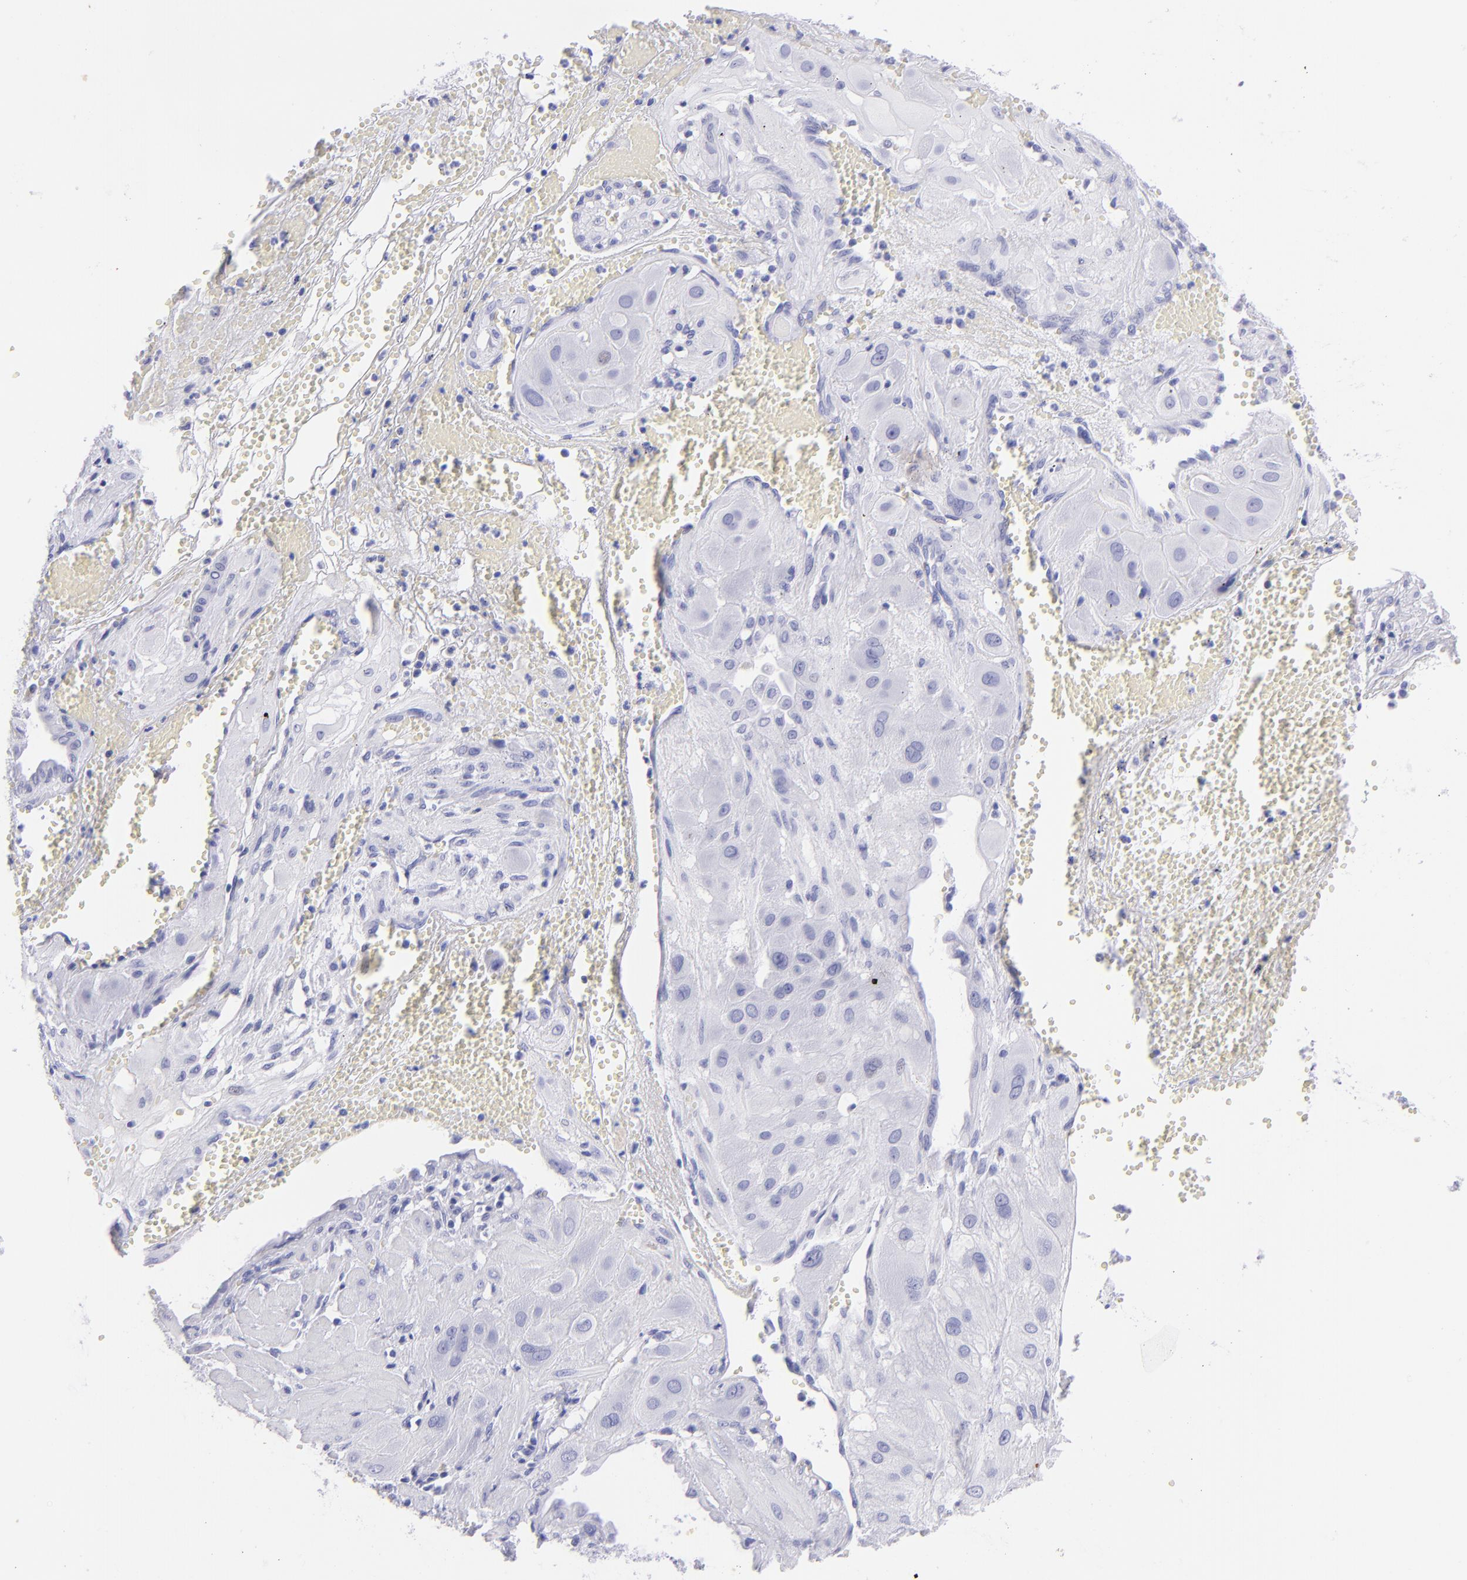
{"staining": {"intensity": "negative", "quantity": "none", "location": "none"}, "tissue": "cervical cancer", "cell_type": "Tumor cells", "image_type": "cancer", "snomed": [{"axis": "morphology", "description": "Squamous cell carcinoma, NOS"}, {"axis": "topography", "description": "Cervix"}], "caption": "A high-resolution photomicrograph shows immunohistochemistry (IHC) staining of cervical cancer, which shows no significant expression in tumor cells.", "gene": "PIP", "patient": {"sex": "female", "age": 34}}